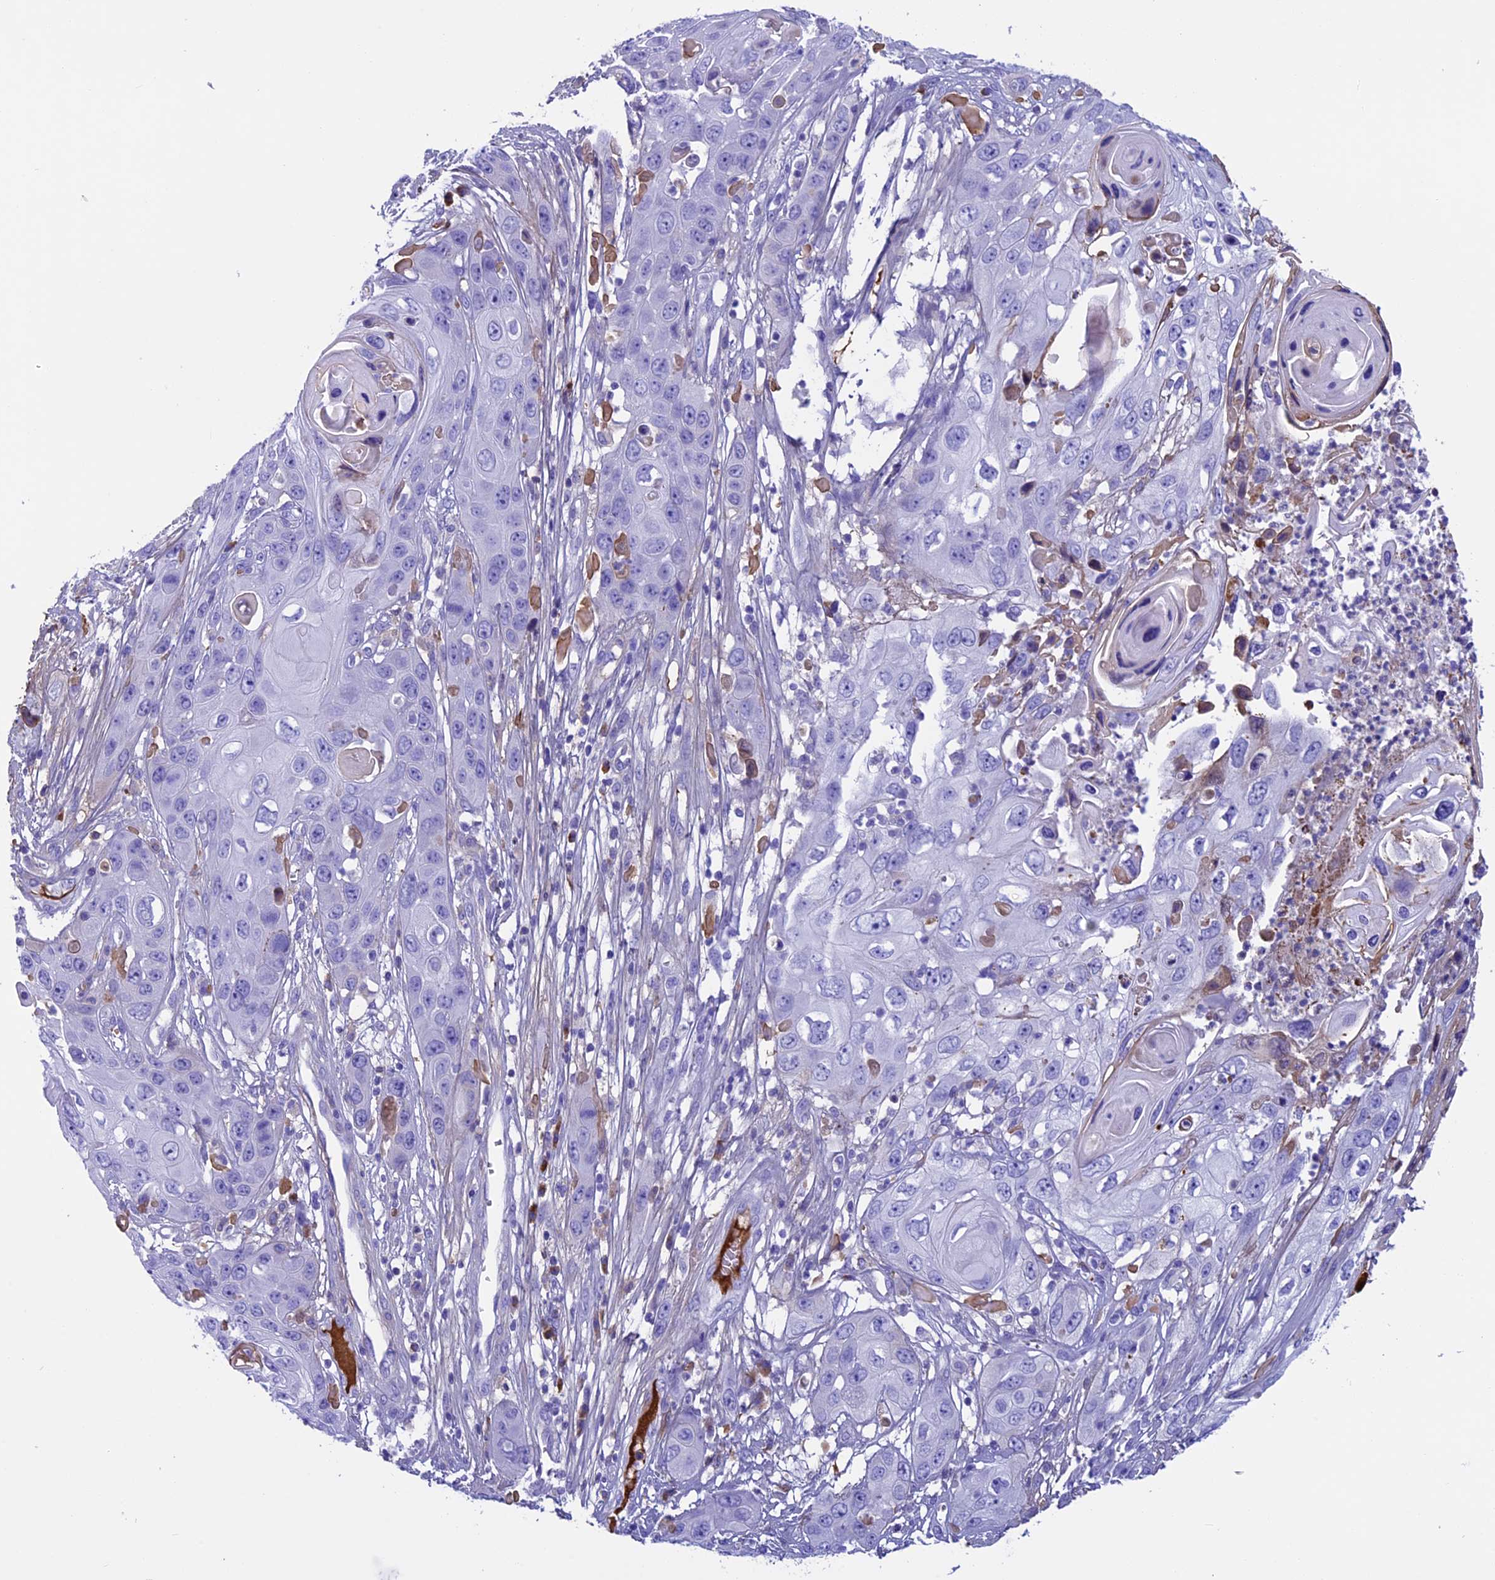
{"staining": {"intensity": "negative", "quantity": "none", "location": "none"}, "tissue": "skin cancer", "cell_type": "Tumor cells", "image_type": "cancer", "snomed": [{"axis": "morphology", "description": "Squamous cell carcinoma, NOS"}, {"axis": "topography", "description": "Skin"}], "caption": "A high-resolution histopathology image shows immunohistochemistry staining of squamous cell carcinoma (skin), which exhibits no significant staining in tumor cells.", "gene": "IGSF6", "patient": {"sex": "male", "age": 55}}